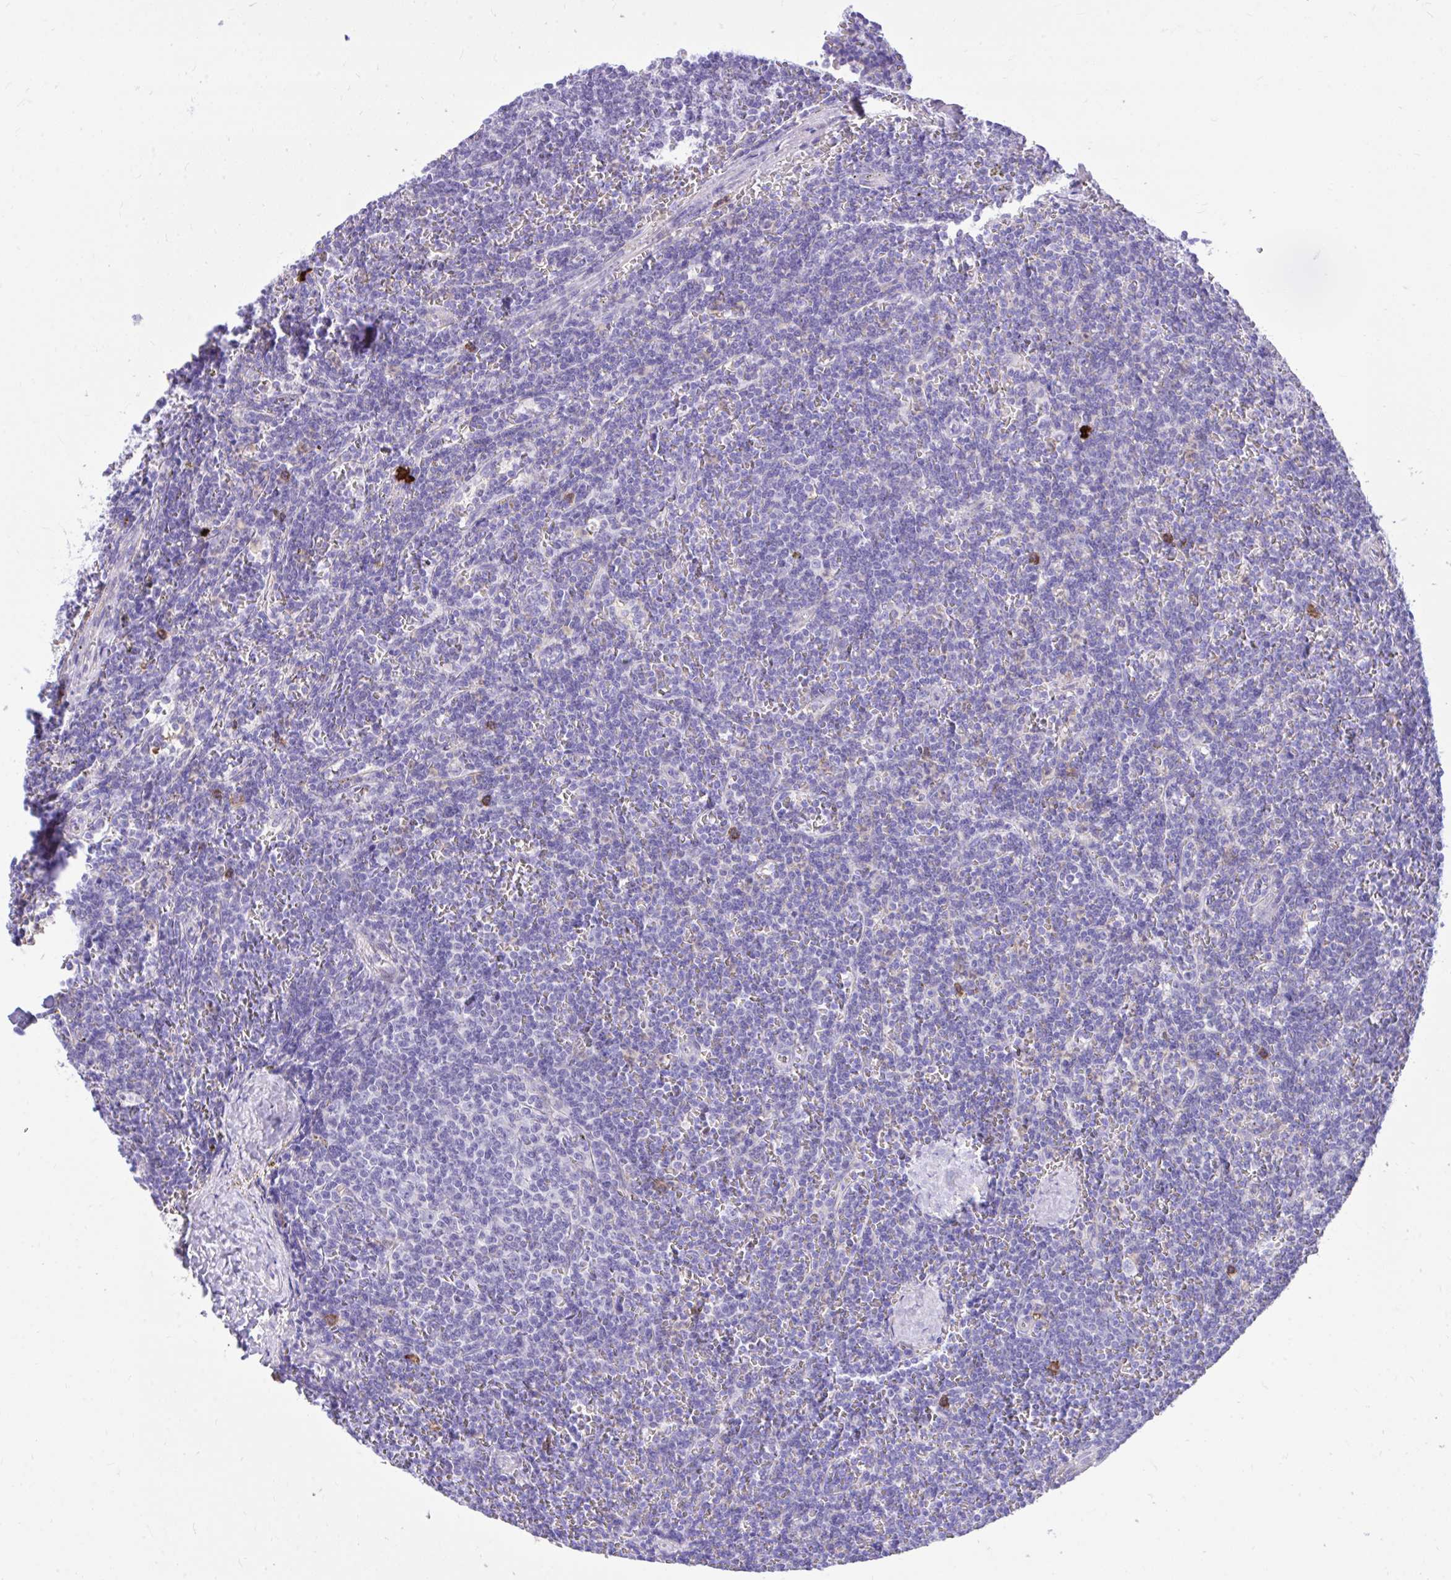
{"staining": {"intensity": "negative", "quantity": "none", "location": "none"}, "tissue": "lymphoma", "cell_type": "Tumor cells", "image_type": "cancer", "snomed": [{"axis": "morphology", "description": "Malignant lymphoma, non-Hodgkin's type, Low grade"}, {"axis": "topography", "description": "Spleen"}], "caption": "DAB immunohistochemical staining of human malignant lymphoma, non-Hodgkin's type (low-grade) demonstrates no significant staining in tumor cells.", "gene": "TLR7", "patient": {"sex": "male", "age": 78}}